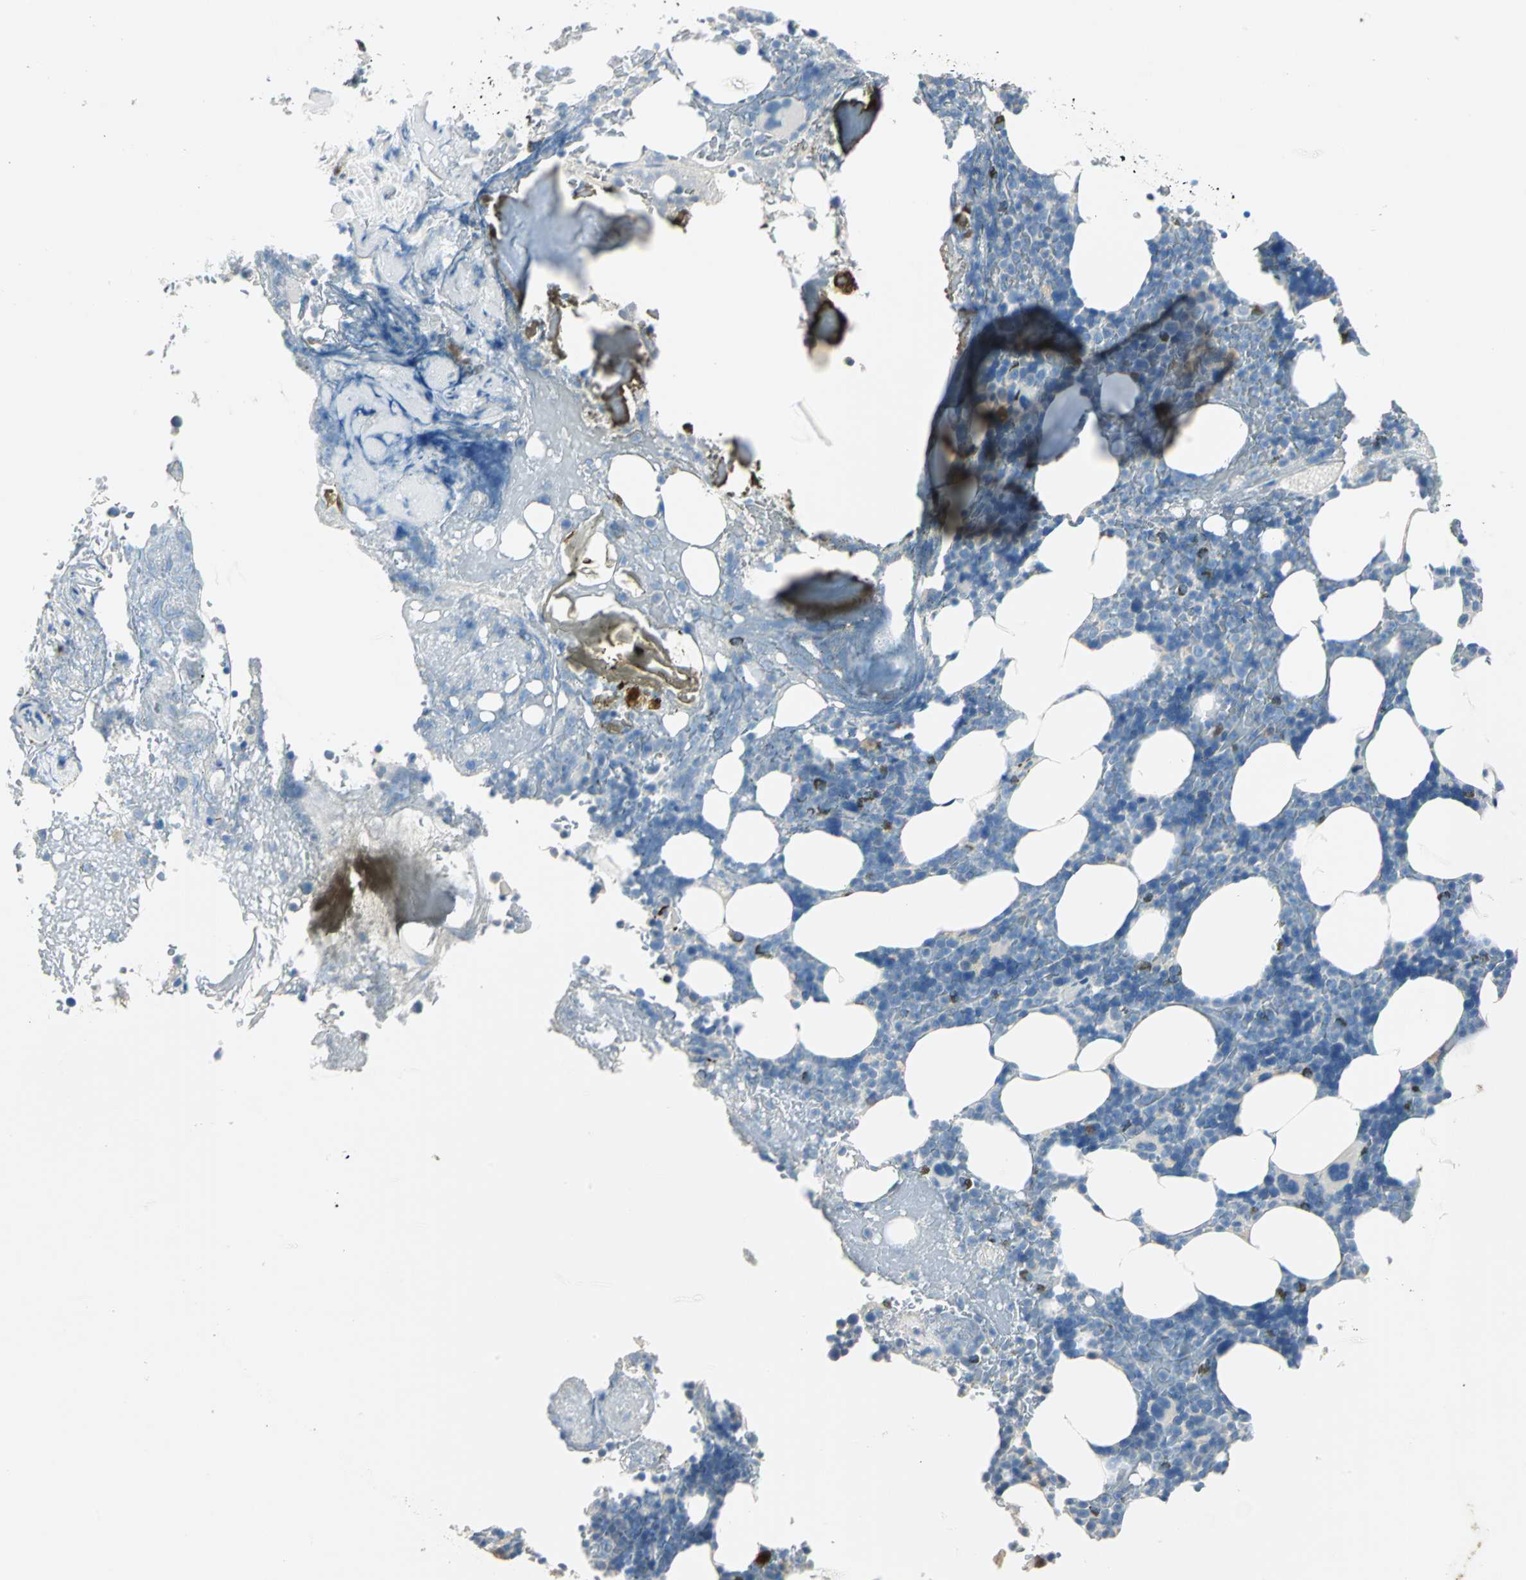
{"staining": {"intensity": "moderate", "quantity": "<25%", "location": "cytoplasmic/membranous"}, "tissue": "bone marrow", "cell_type": "Hematopoietic cells", "image_type": "normal", "snomed": [{"axis": "morphology", "description": "Normal tissue, NOS"}, {"axis": "topography", "description": "Bone marrow"}], "caption": "Hematopoietic cells display low levels of moderate cytoplasmic/membranous positivity in about <25% of cells in benign human bone marrow. (brown staining indicates protein expression, while blue staining denotes nuclei).", "gene": "UCHL1", "patient": {"sex": "female", "age": 73}}